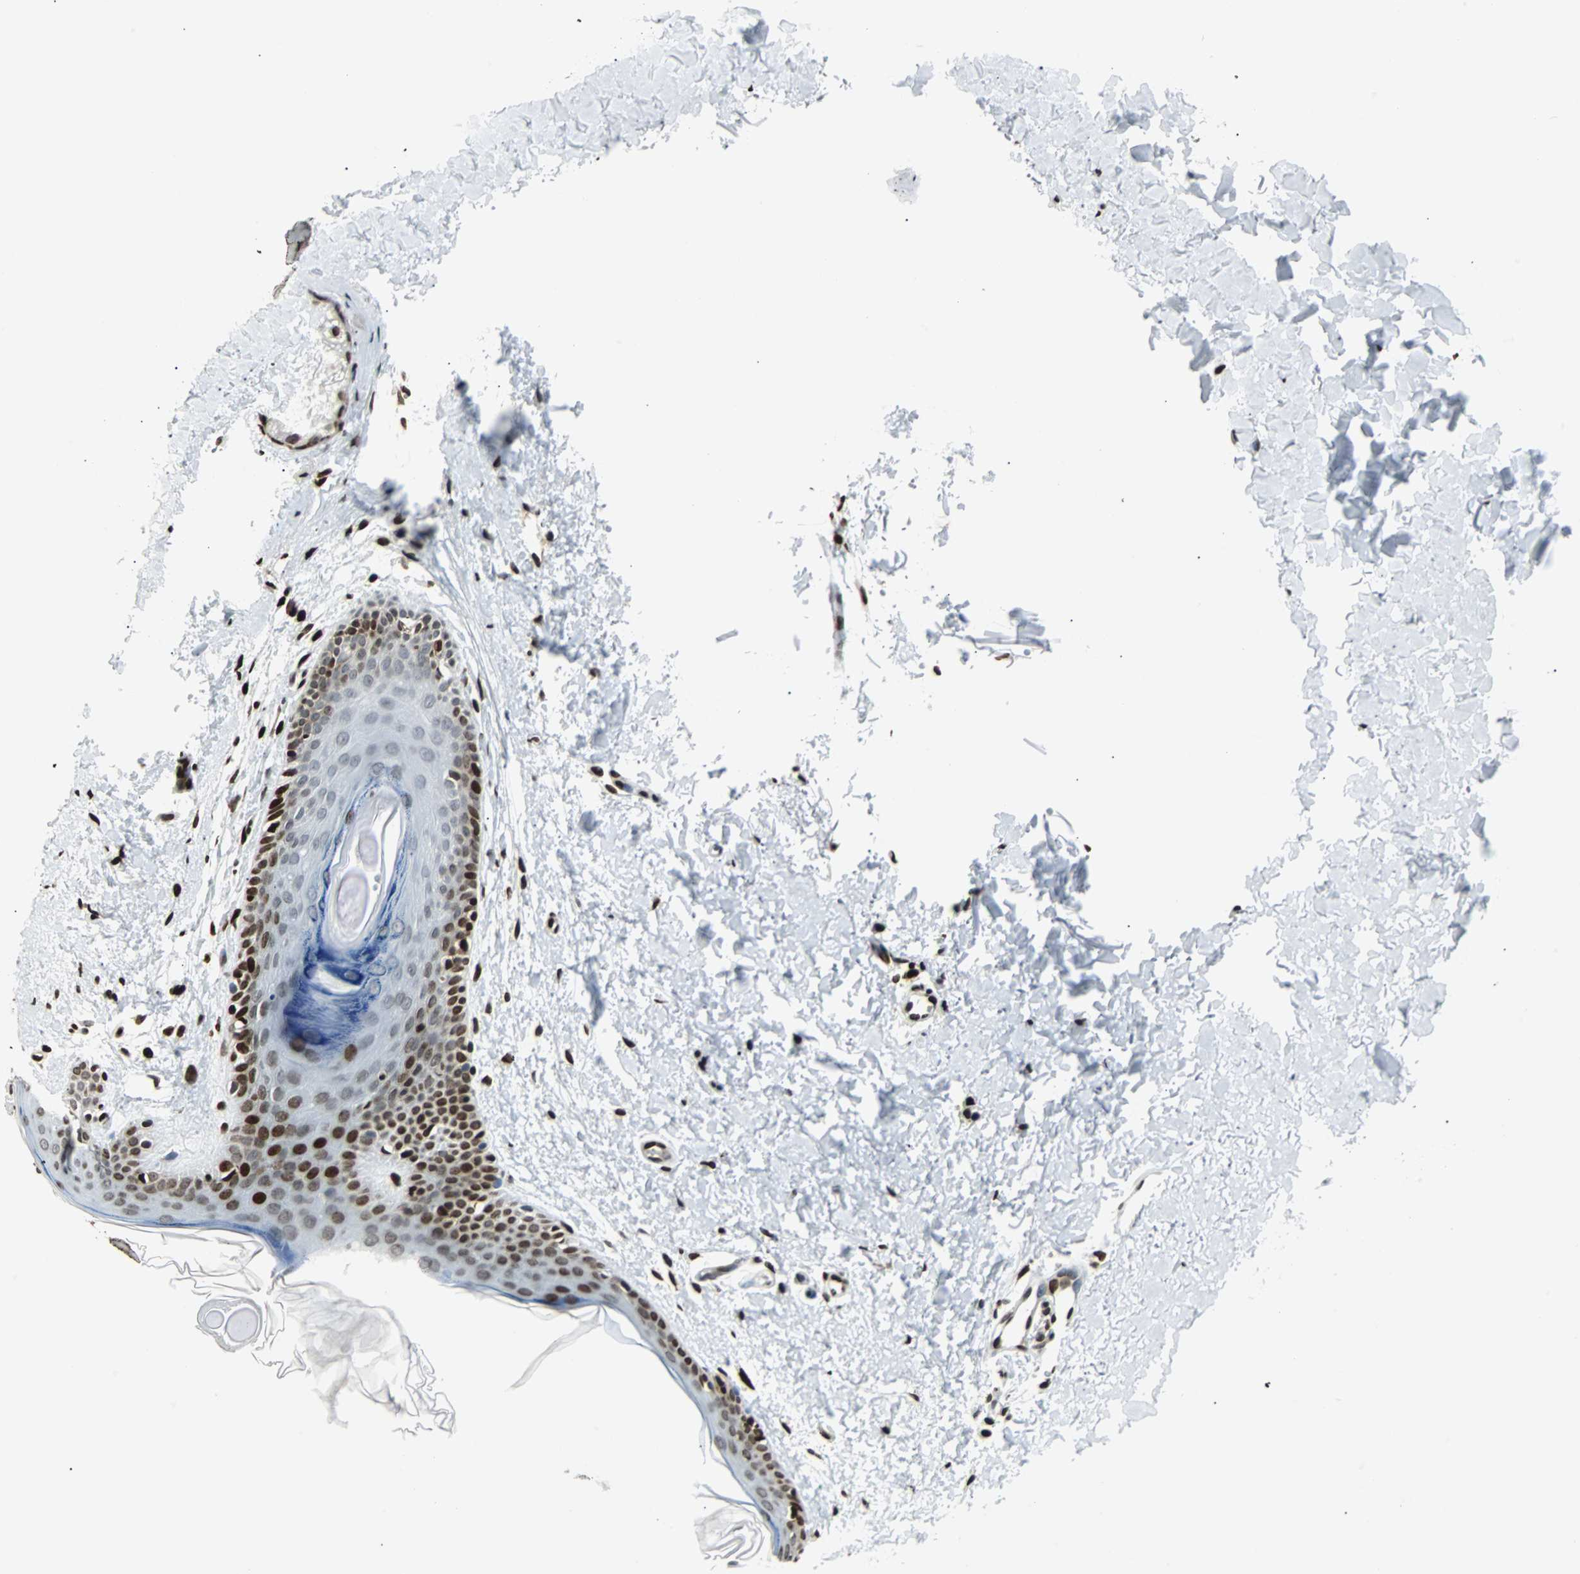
{"staining": {"intensity": "moderate", "quantity": ">75%", "location": "nuclear"}, "tissue": "skin", "cell_type": "Fibroblasts", "image_type": "normal", "snomed": [{"axis": "morphology", "description": "Normal tissue, NOS"}, {"axis": "topography", "description": "Skin"}], "caption": "Immunohistochemical staining of benign skin demonstrates medium levels of moderate nuclear staining in approximately >75% of fibroblasts. (Brightfield microscopy of DAB IHC at high magnification).", "gene": "ZNF131", "patient": {"sex": "female", "age": 56}}